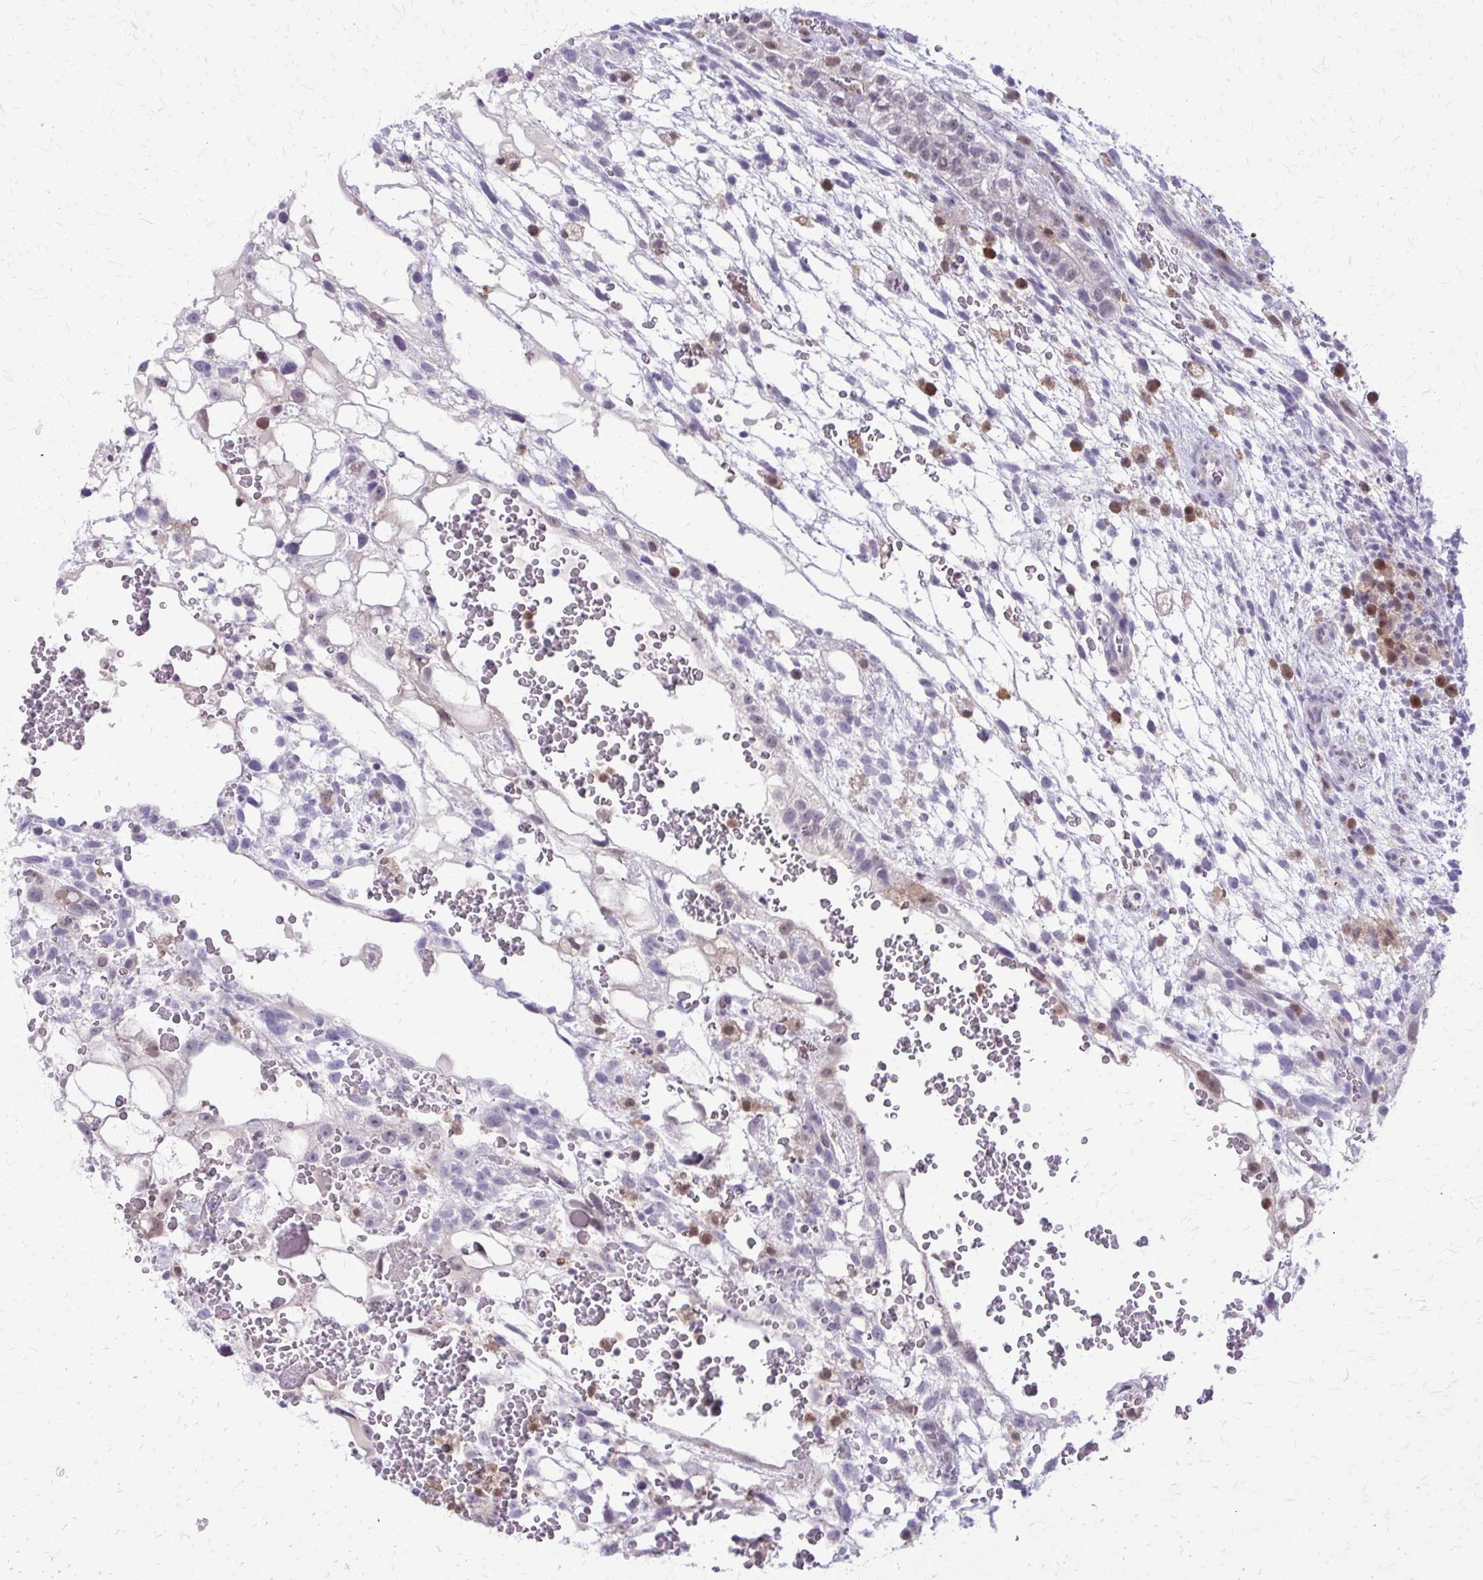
{"staining": {"intensity": "negative", "quantity": "none", "location": "none"}, "tissue": "testis cancer", "cell_type": "Tumor cells", "image_type": "cancer", "snomed": [{"axis": "morphology", "description": "Normal tissue, NOS"}, {"axis": "morphology", "description": "Carcinoma, Embryonal, NOS"}, {"axis": "topography", "description": "Testis"}], "caption": "The IHC histopathology image has no significant staining in tumor cells of testis embryonal carcinoma tissue.", "gene": "GLRX", "patient": {"sex": "male", "age": 32}}